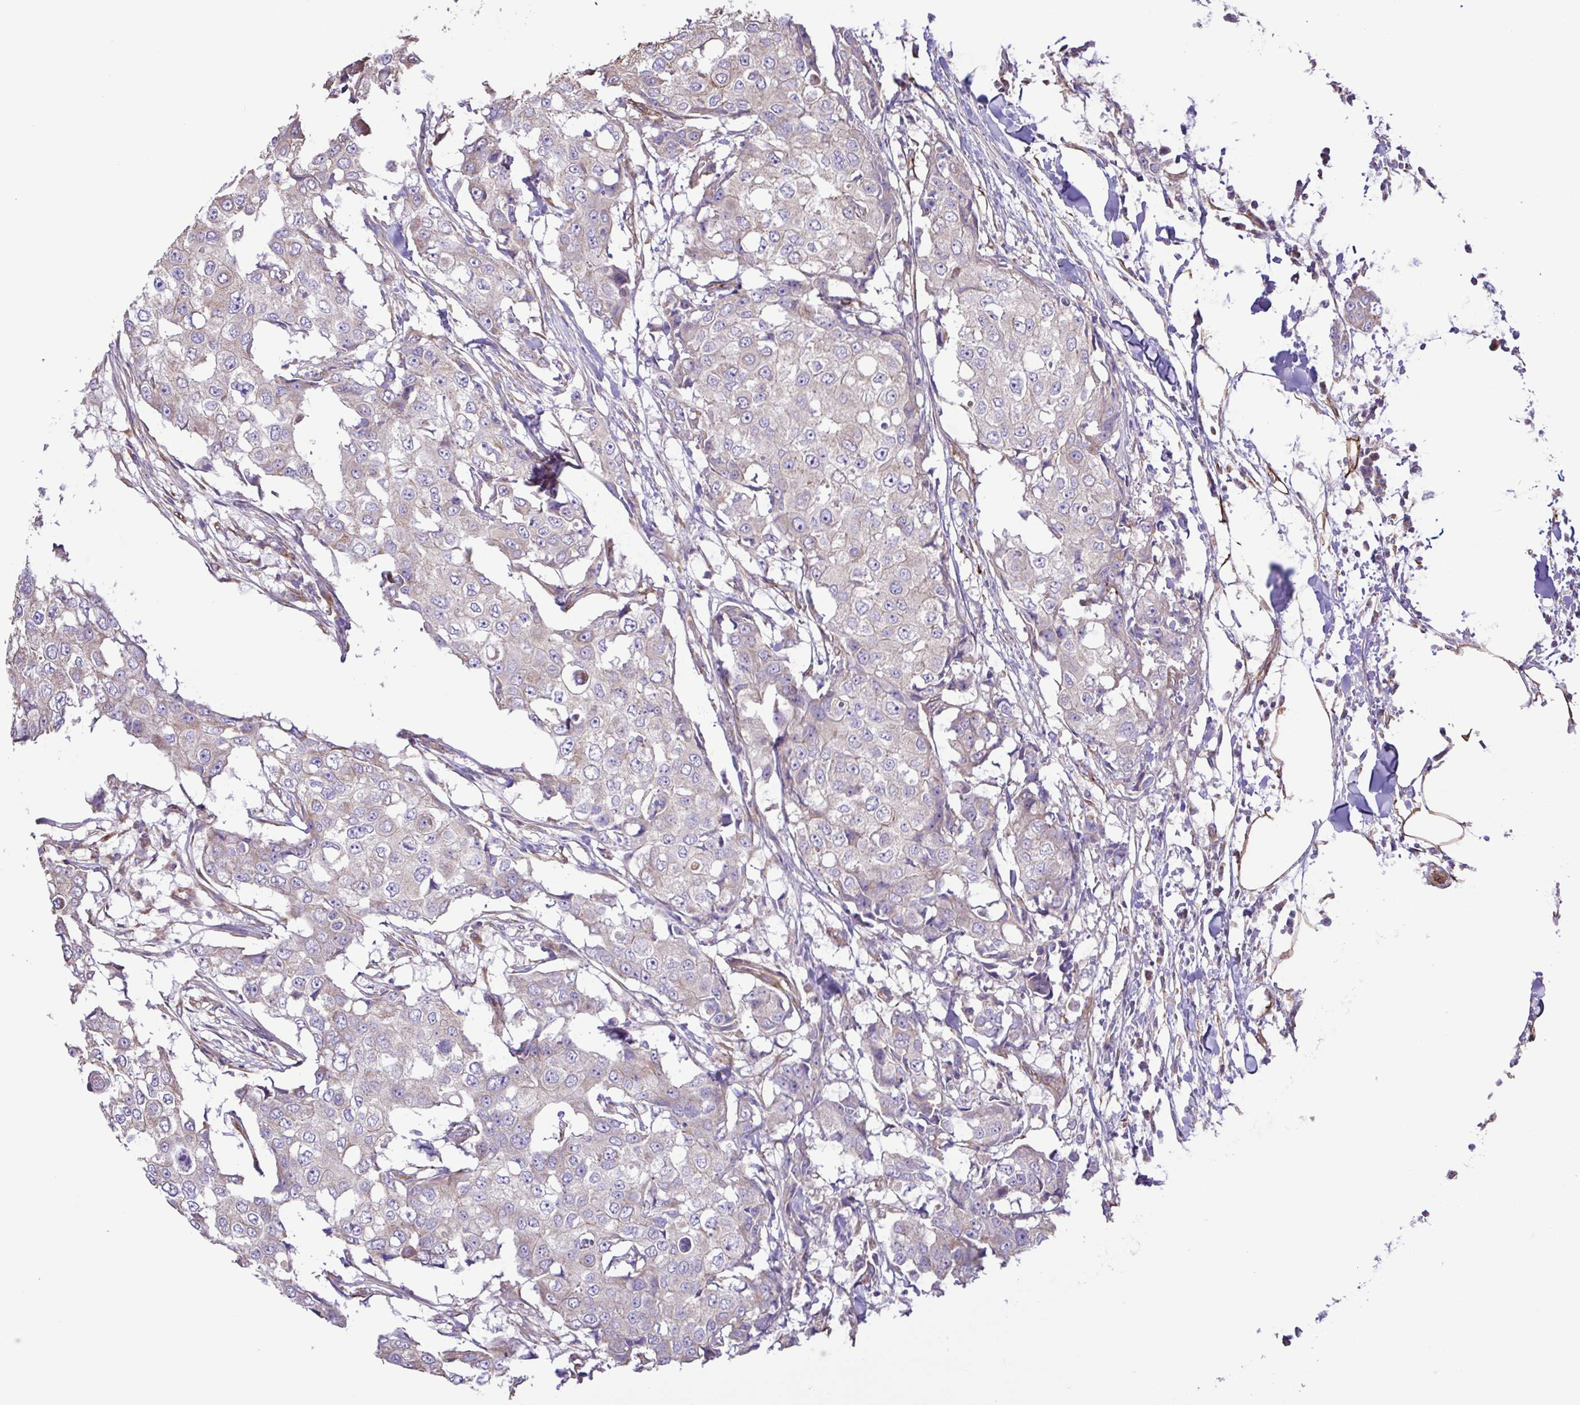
{"staining": {"intensity": "negative", "quantity": "none", "location": "none"}, "tissue": "breast cancer", "cell_type": "Tumor cells", "image_type": "cancer", "snomed": [{"axis": "morphology", "description": "Duct carcinoma"}, {"axis": "topography", "description": "Breast"}], "caption": "An immunohistochemistry photomicrograph of invasive ductal carcinoma (breast) is shown. There is no staining in tumor cells of invasive ductal carcinoma (breast).", "gene": "FLT1", "patient": {"sex": "female", "age": 27}}